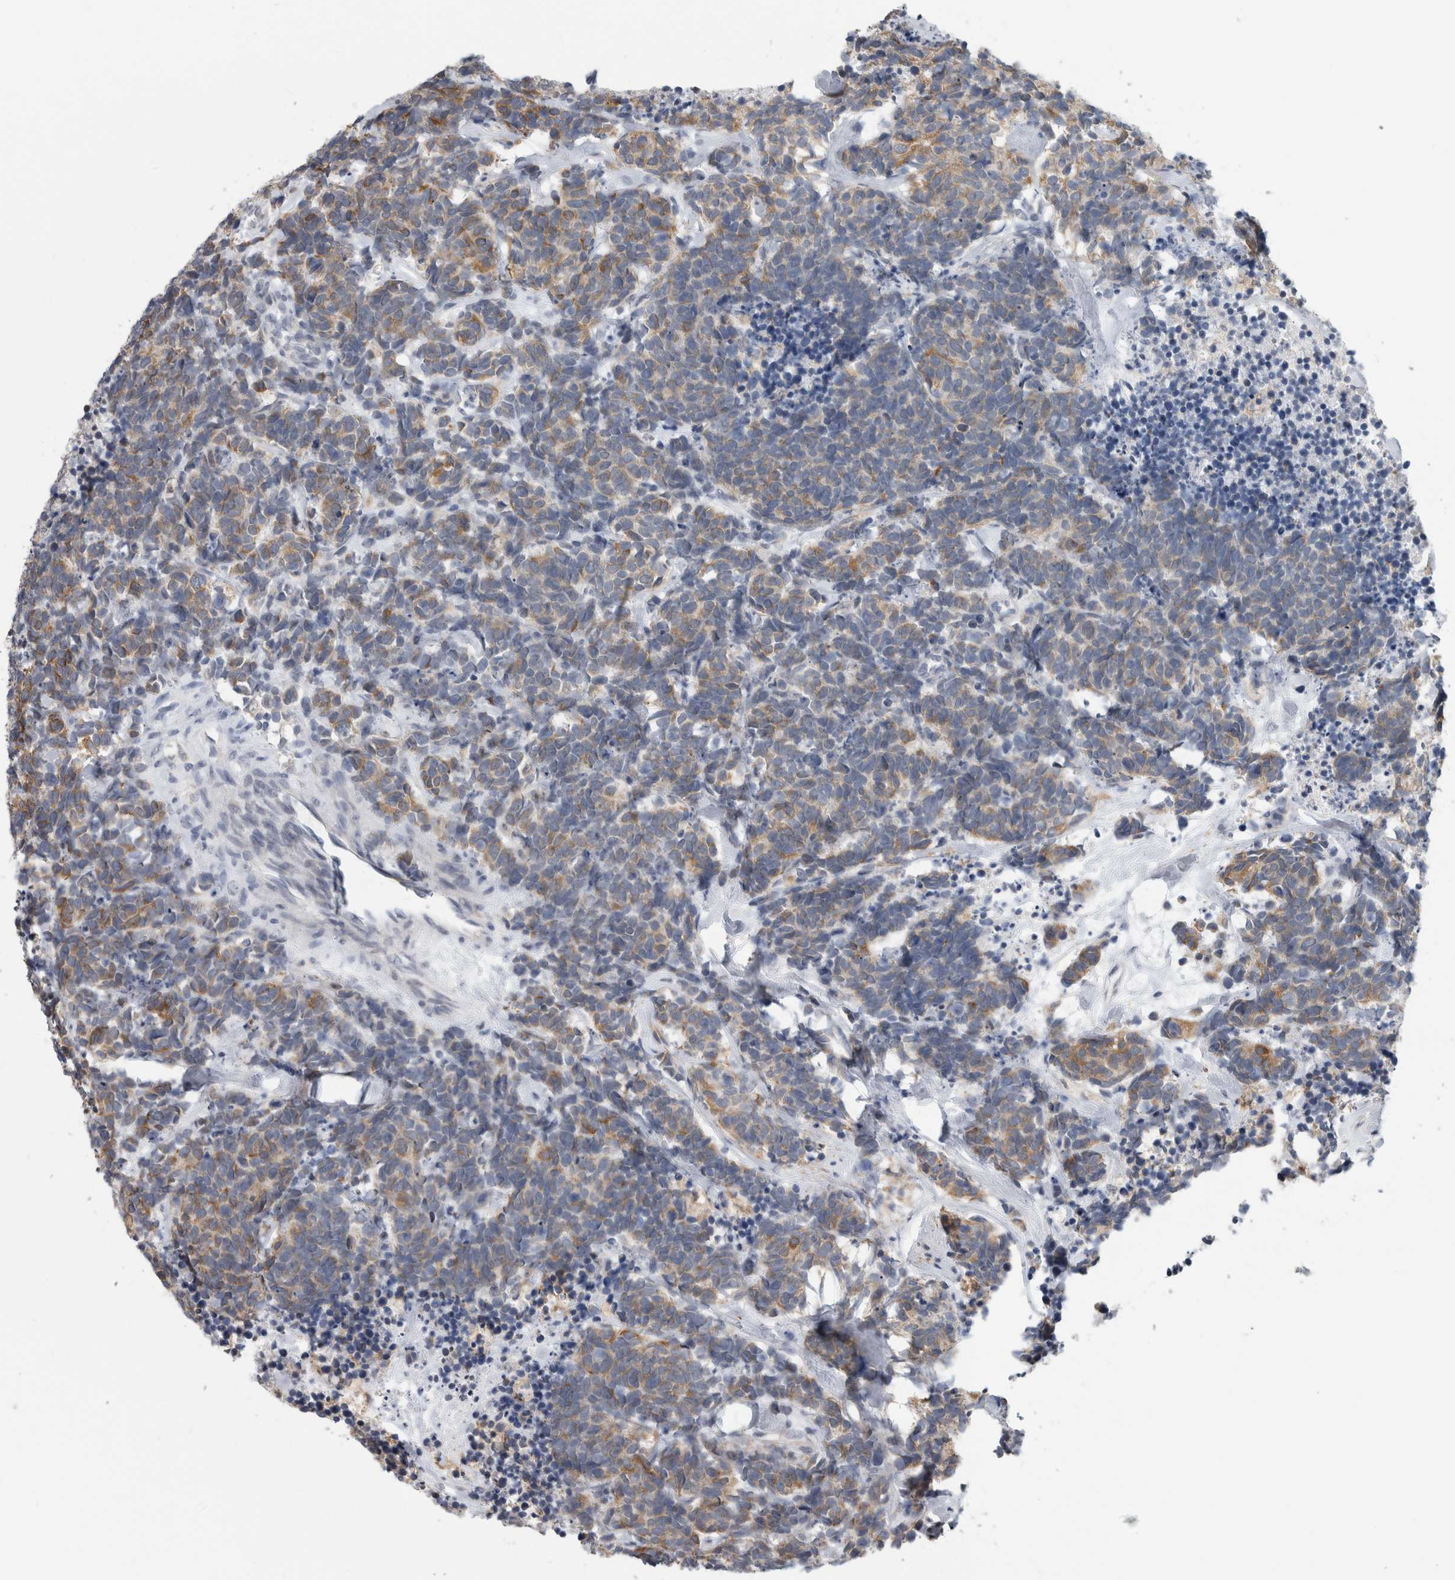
{"staining": {"intensity": "moderate", "quantity": "25%-75%", "location": "cytoplasmic/membranous"}, "tissue": "carcinoid", "cell_type": "Tumor cells", "image_type": "cancer", "snomed": [{"axis": "morphology", "description": "Carcinoma, NOS"}, {"axis": "morphology", "description": "Carcinoid, malignant, NOS"}, {"axis": "topography", "description": "Urinary bladder"}], "caption": "DAB immunohistochemical staining of human carcinoid reveals moderate cytoplasmic/membranous protein positivity in about 25%-75% of tumor cells.", "gene": "TMEM242", "patient": {"sex": "male", "age": 57}}